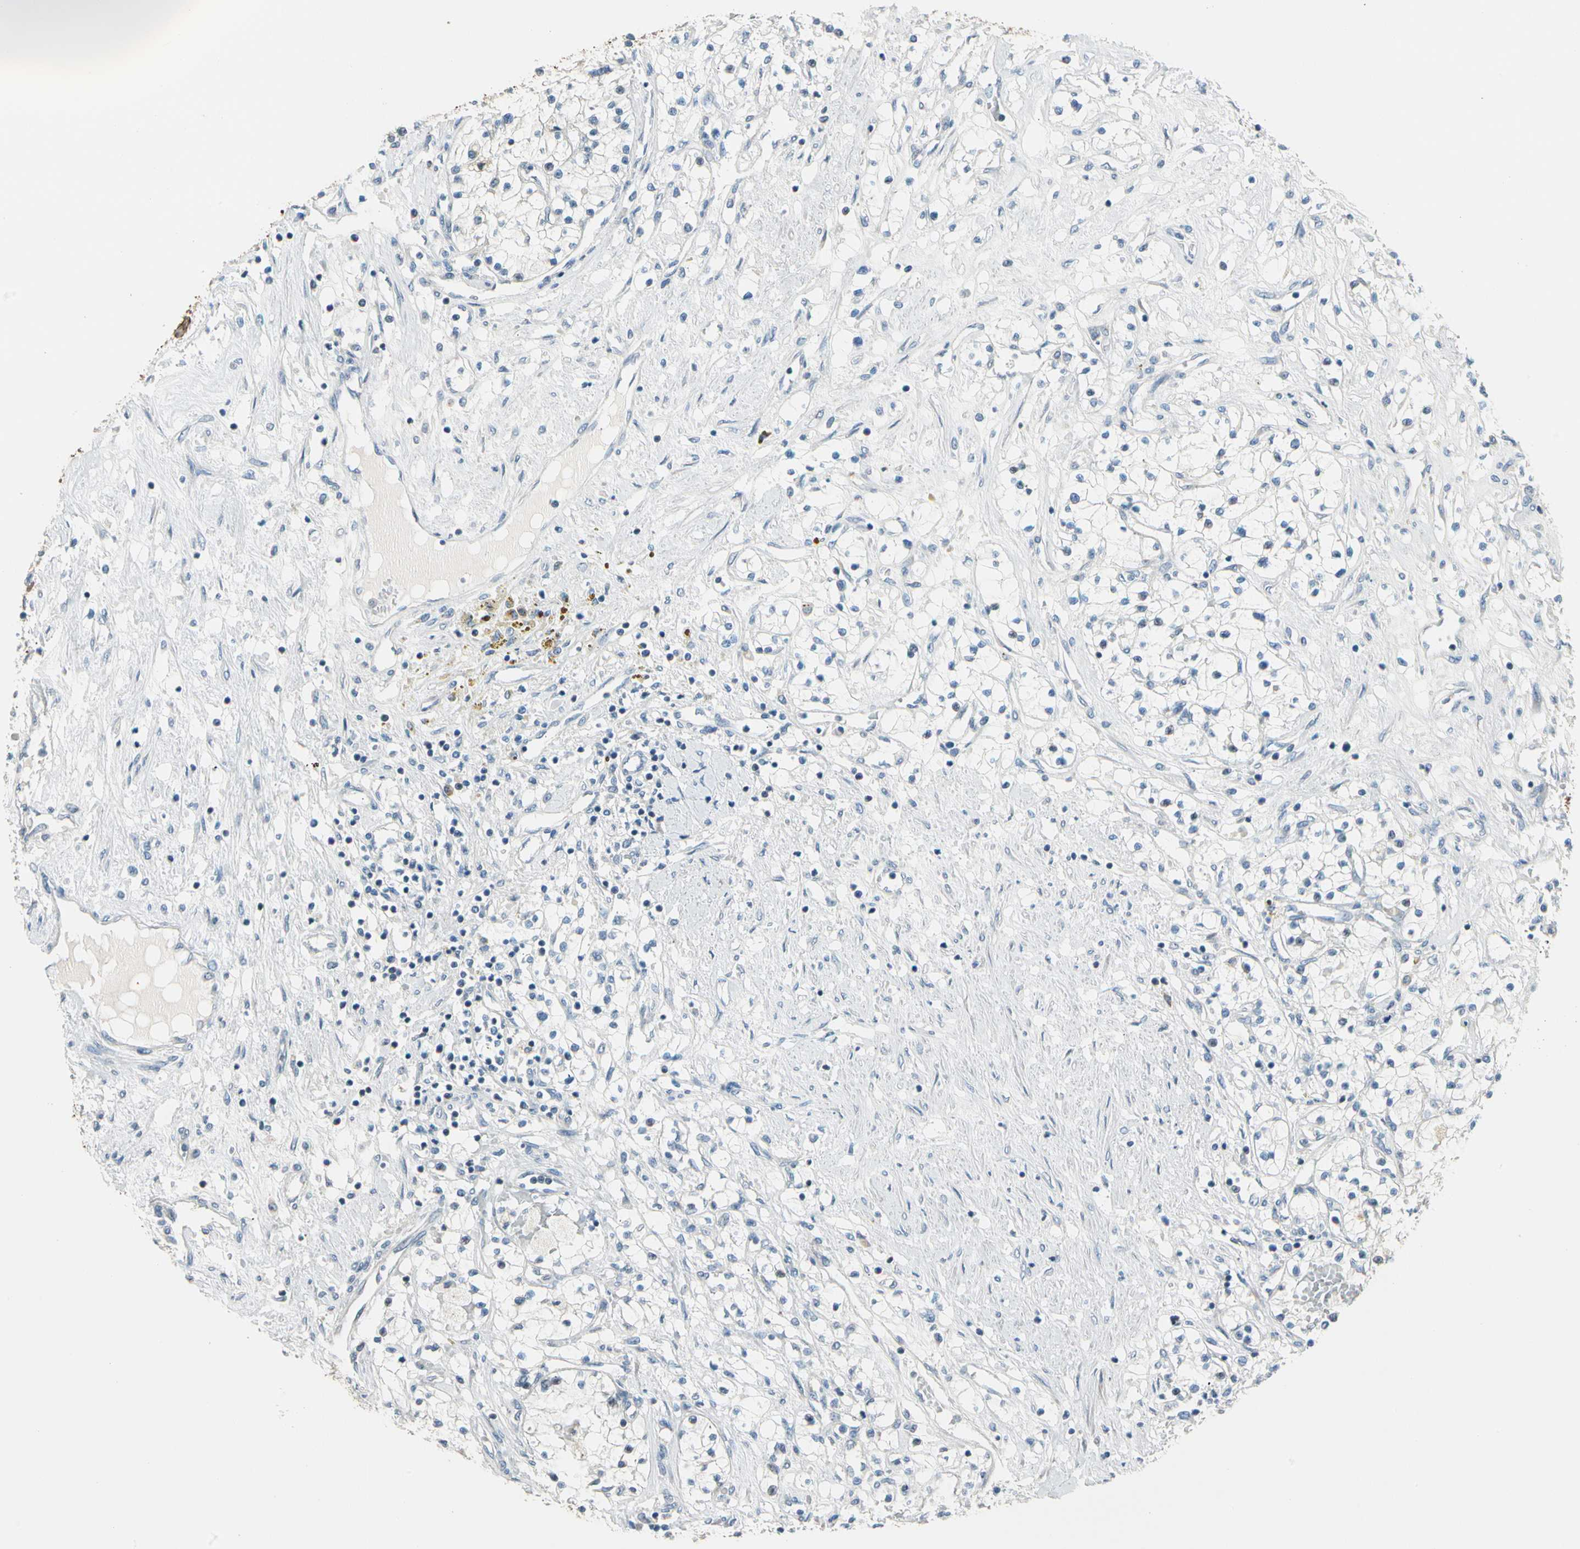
{"staining": {"intensity": "negative", "quantity": "none", "location": "none"}, "tissue": "renal cancer", "cell_type": "Tumor cells", "image_type": "cancer", "snomed": [{"axis": "morphology", "description": "Adenocarcinoma, NOS"}, {"axis": "topography", "description": "Kidney"}], "caption": "Human renal cancer (adenocarcinoma) stained for a protein using IHC displays no expression in tumor cells.", "gene": "STK40", "patient": {"sex": "male", "age": 68}}